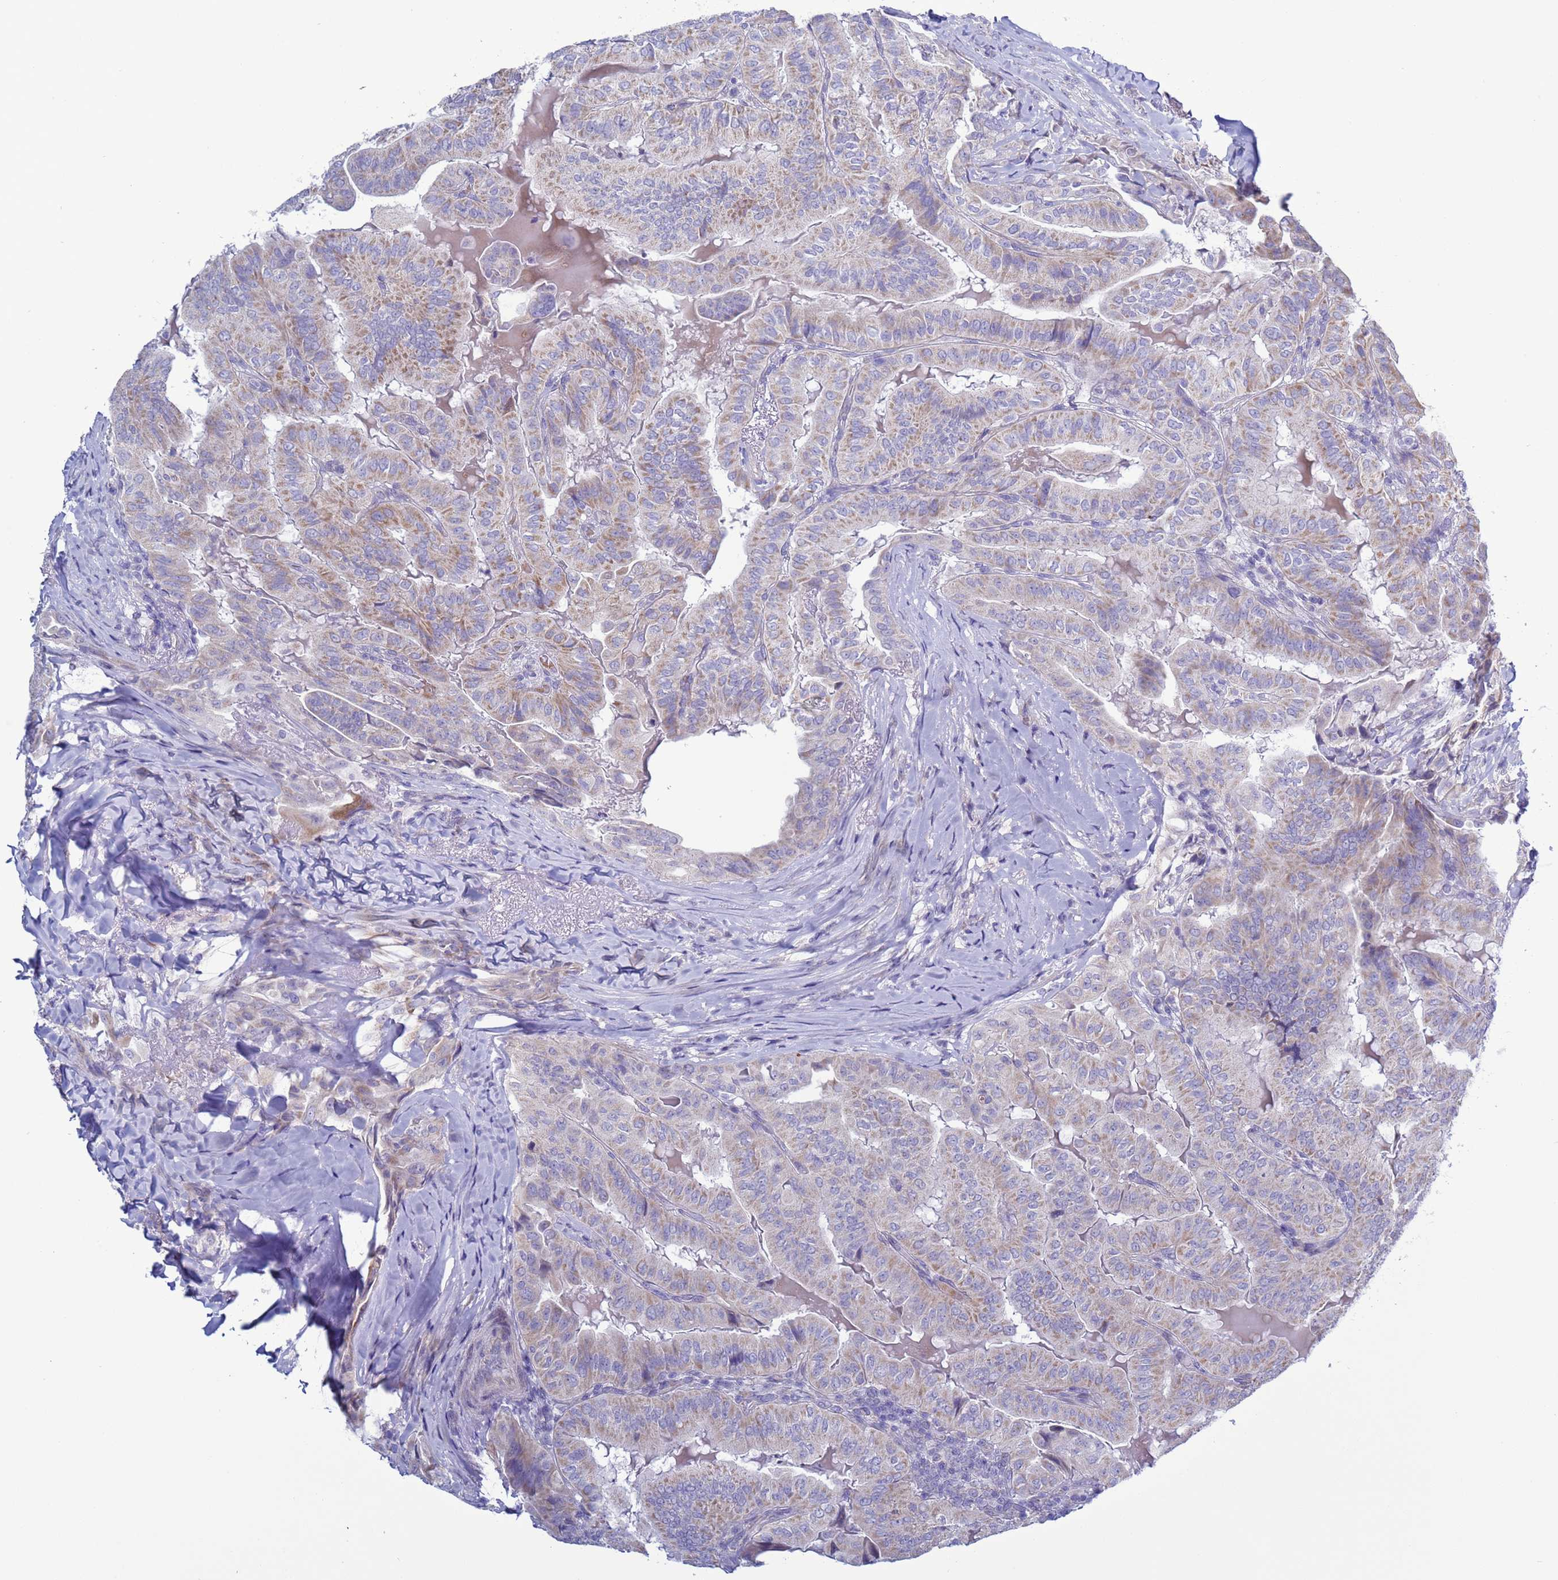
{"staining": {"intensity": "weak", "quantity": "25%-75%", "location": "cytoplasmic/membranous"}, "tissue": "thyroid cancer", "cell_type": "Tumor cells", "image_type": "cancer", "snomed": [{"axis": "morphology", "description": "Papillary adenocarcinoma, NOS"}, {"axis": "topography", "description": "Thyroid gland"}], "caption": "IHC image of thyroid papillary adenocarcinoma stained for a protein (brown), which shows low levels of weak cytoplasmic/membranous positivity in about 25%-75% of tumor cells.", "gene": "ABHD17B", "patient": {"sex": "female", "age": 68}}